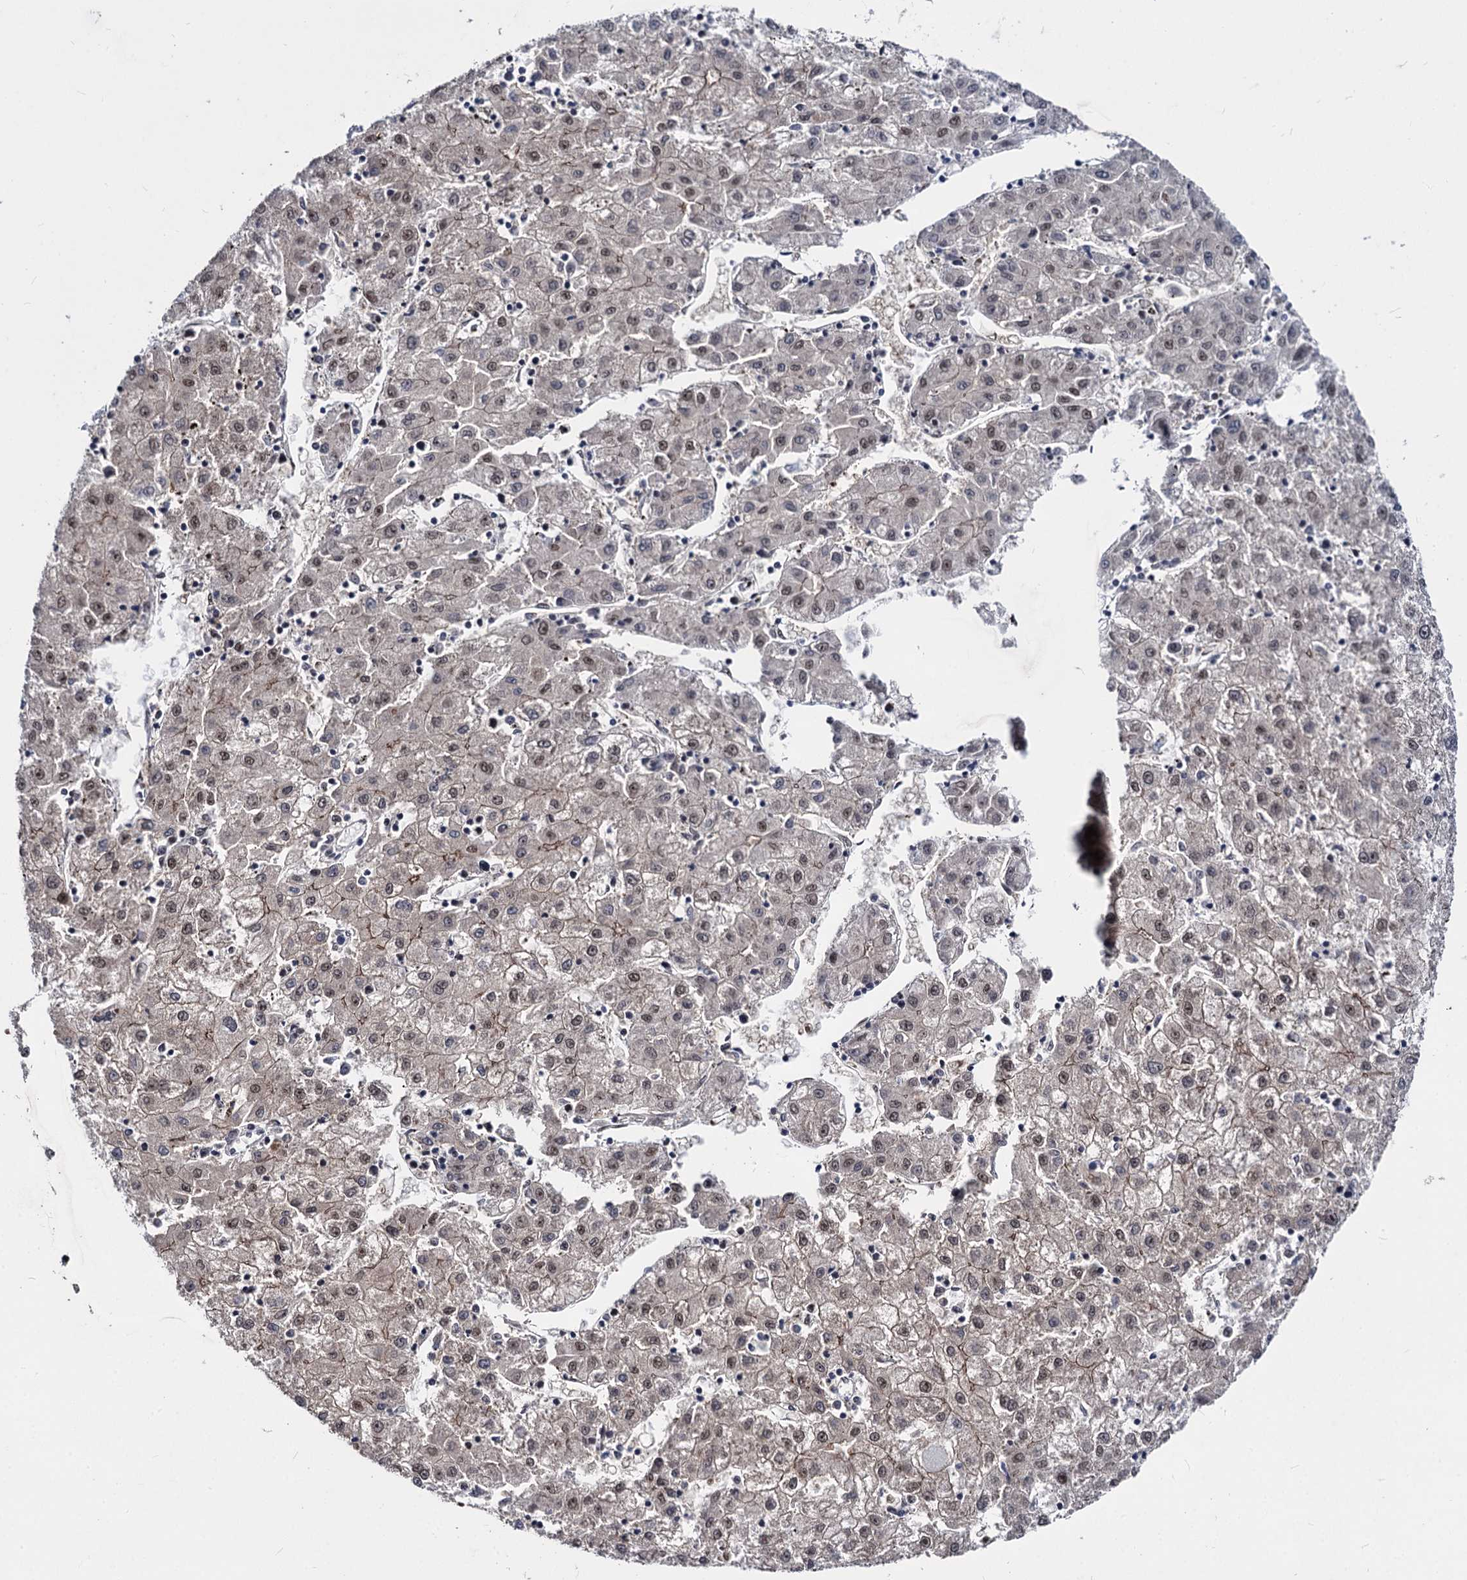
{"staining": {"intensity": "moderate", "quantity": "25%-75%", "location": "cytoplasmic/membranous,nuclear"}, "tissue": "liver cancer", "cell_type": "Tumor cells", "image_type": "cancer", "snomed": [{"axis": "morphology", "description": "Carcinoma, Hepatocellular, NOS"}, {"axis": "topography", "description": "Liver"}], "caption": "DAB immunohistochemical staining of hepatocellular carcinoma (liver) displays moderate cytoplasmic/membranous and nuclear protein staining in about 25%-75% of tumor cells.", "gene": "GALNT11", "patient": {"sex": "male", "age": 72}}